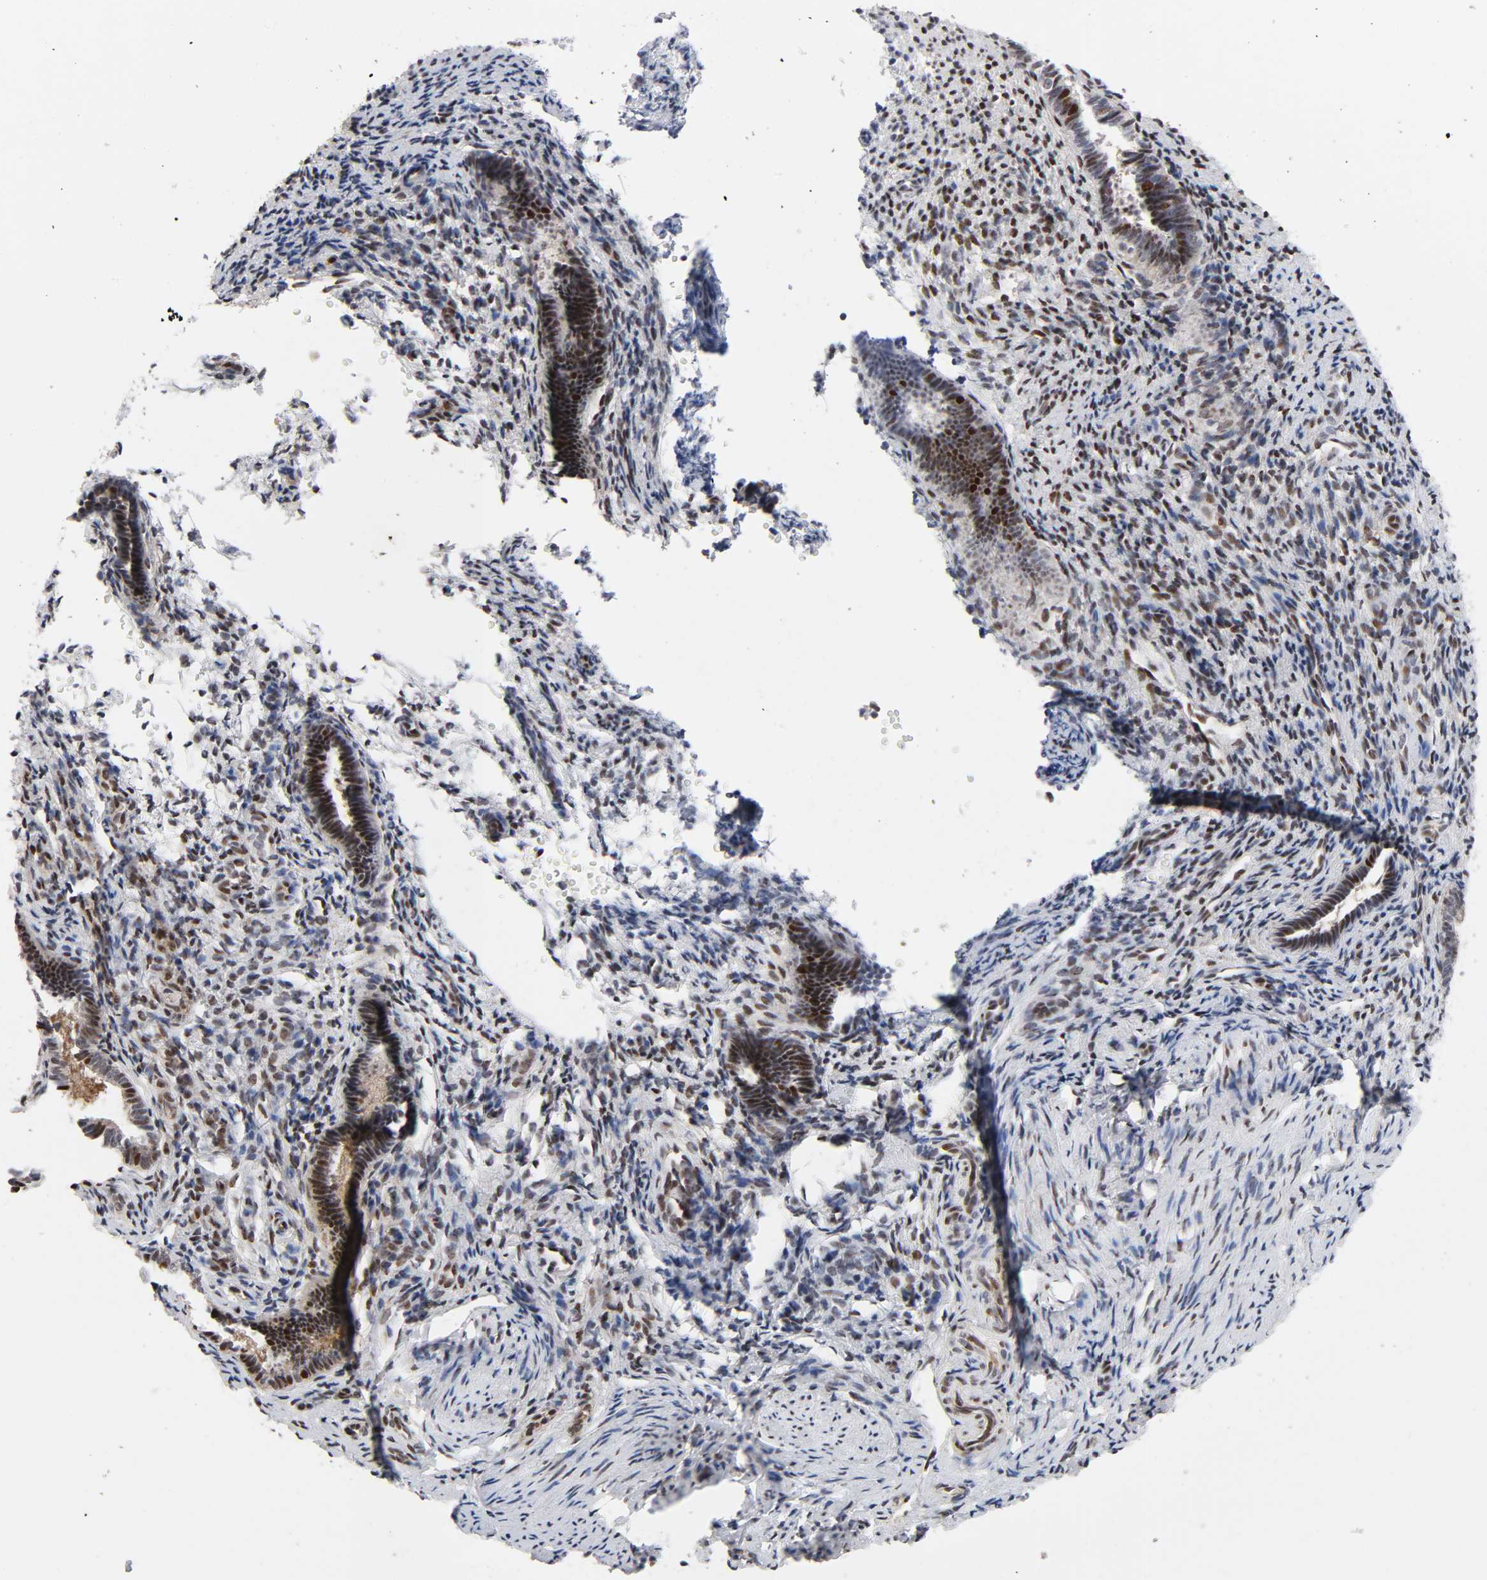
{"staining": {"intensity": "strong", "quantity": ">75%", "location": "nuclear"}, "tissue": "endometrium", "cell_type": "Cells in endometrial stroma", "image_type": "normal", "snomed": [{"axis": "morphology", "description": "Normal tissue, NOS"}, {"axis": "topography", "description": "Endometrium"}], "caption": "Brown immunohistochemical staining in normal human endometrium demonstrates strong nuclear staining in about >75% of cells in endometrial stroma.", "gene": "STK38", "patient": {"sex": "female", "age": 27}}